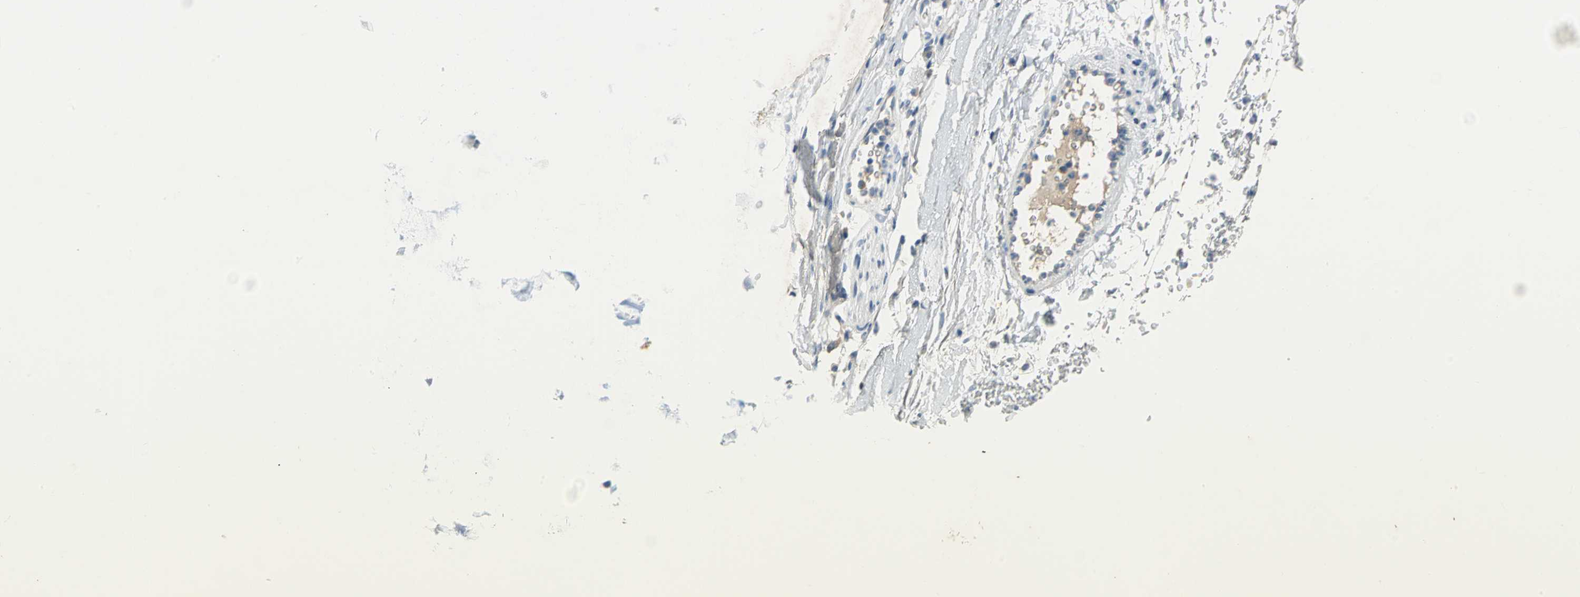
{"staining": {"intensity": "negative", "quantity": "none", "location": "none"}, "tissue": "adipose tissue", "cell_type": "Adipocytes", "image_type": "normal", "snomed": [{"axis": "morphology", "description": "Normal tissue, NOS"}, {"axis": "topography", "description": "Cartilage tissue"}, {"axis": "topography", "description": "Bronchus"}], "caption": "Adipocytes are negative for brown protein staining in benign adipose tissue. (DAB (3,3'-diaminobenzidine) immunohistochemistry (IHC) with hematoxylin counter stain).", "gene": "PTGDS", "patient": {"sex": "female", "age": 73}}